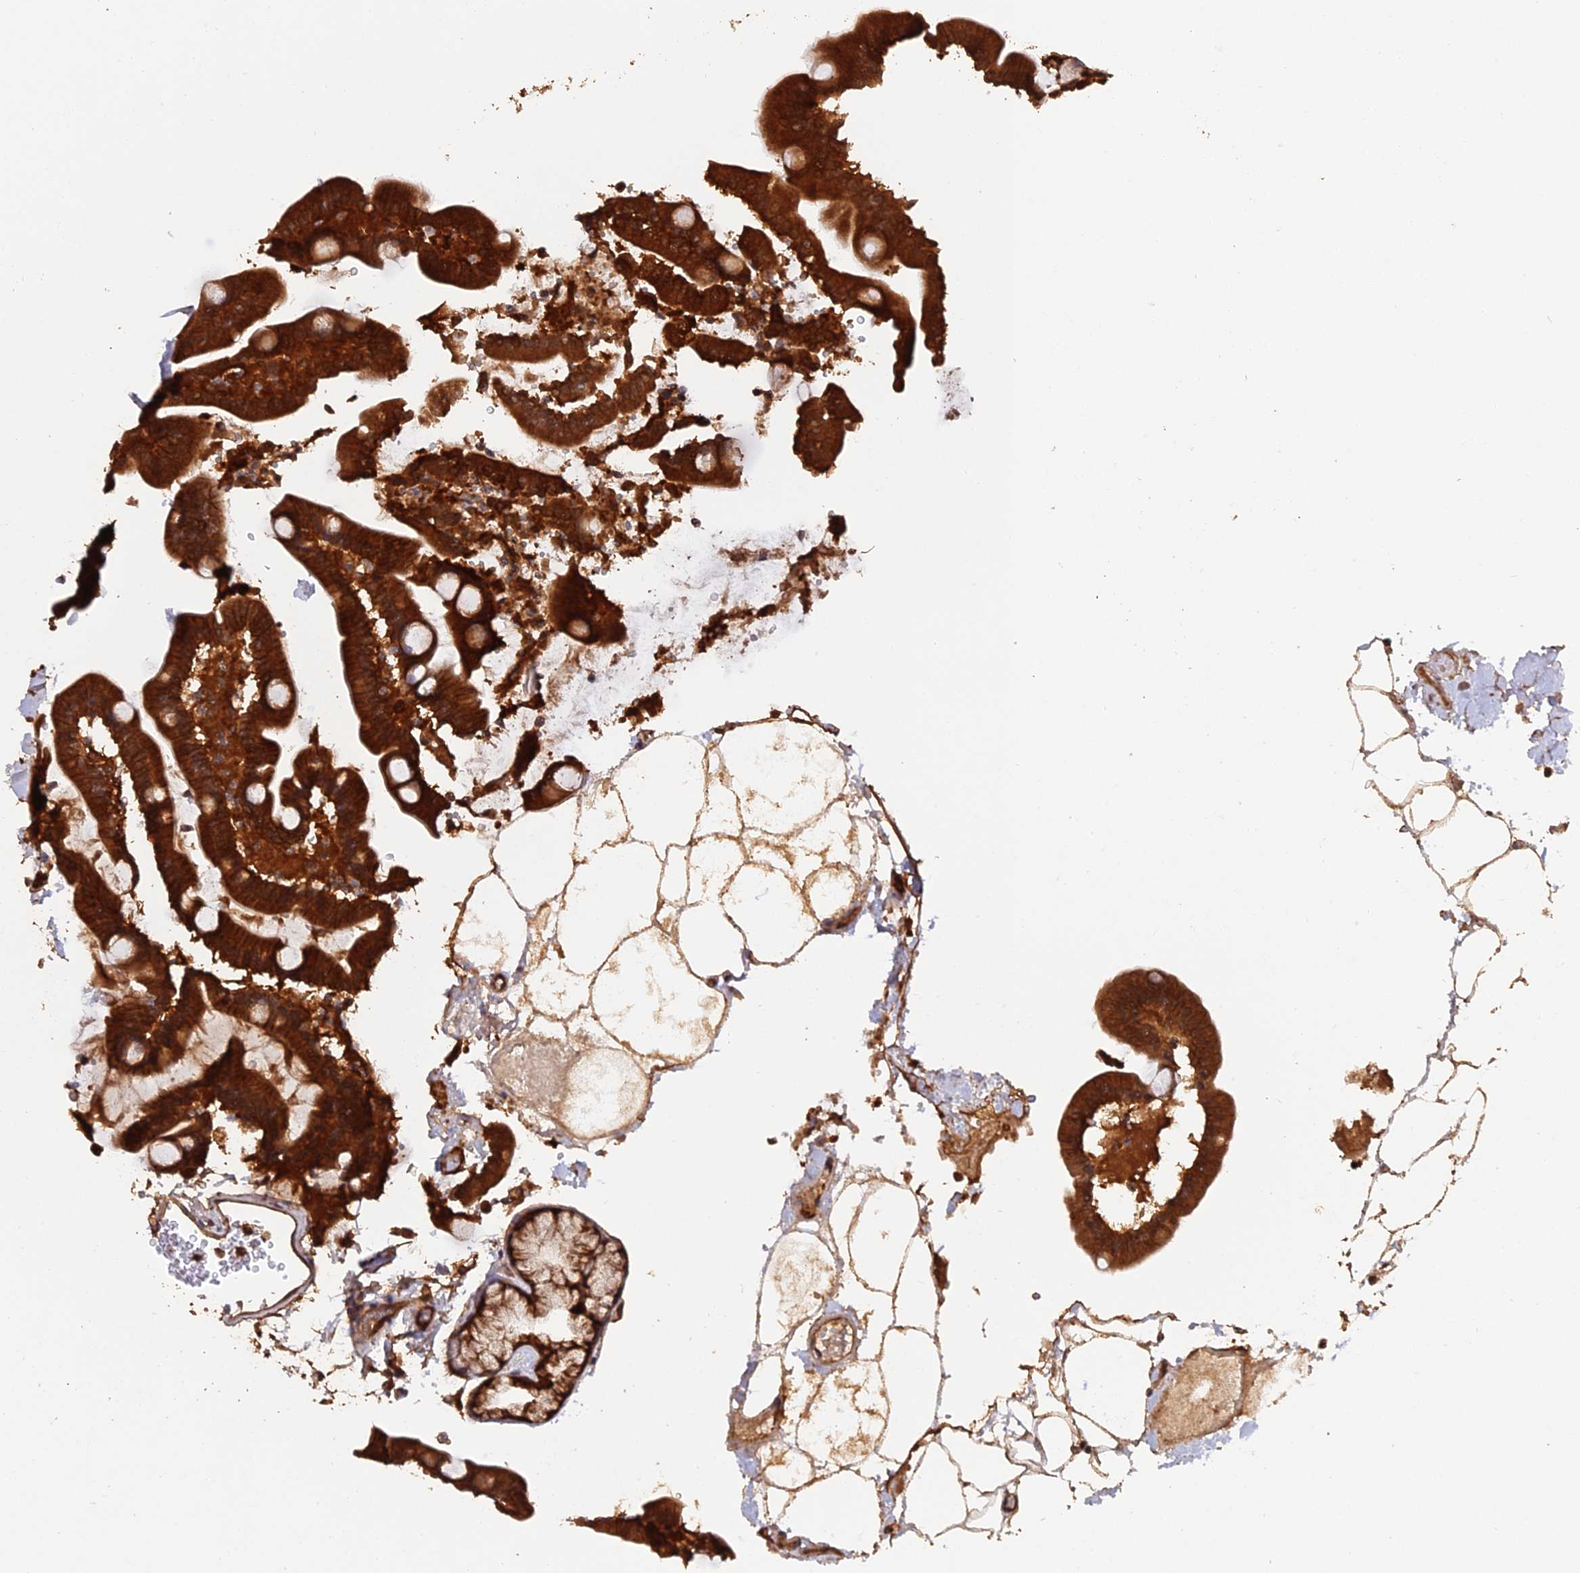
{"staining": {"intensity": "strong", "quantity": ">75%", "location": "cytoplasmic/membranous"}, "tissue": "duodenum", "cell_type": "Glandular cells", "image_type": "normal", "snomed": [{"axis": "morphology", "description": "Normal tissue, NOS"}, {"axis": "topography", "description": "Duodenum"}], "caption": "A brown stain highlights strong cytoplasmic/membranous staining of a protein in glandular cells of normal human duodenum.", "gene": "RALGAPA2", "patient": {"sex": "male", "age": 54}}